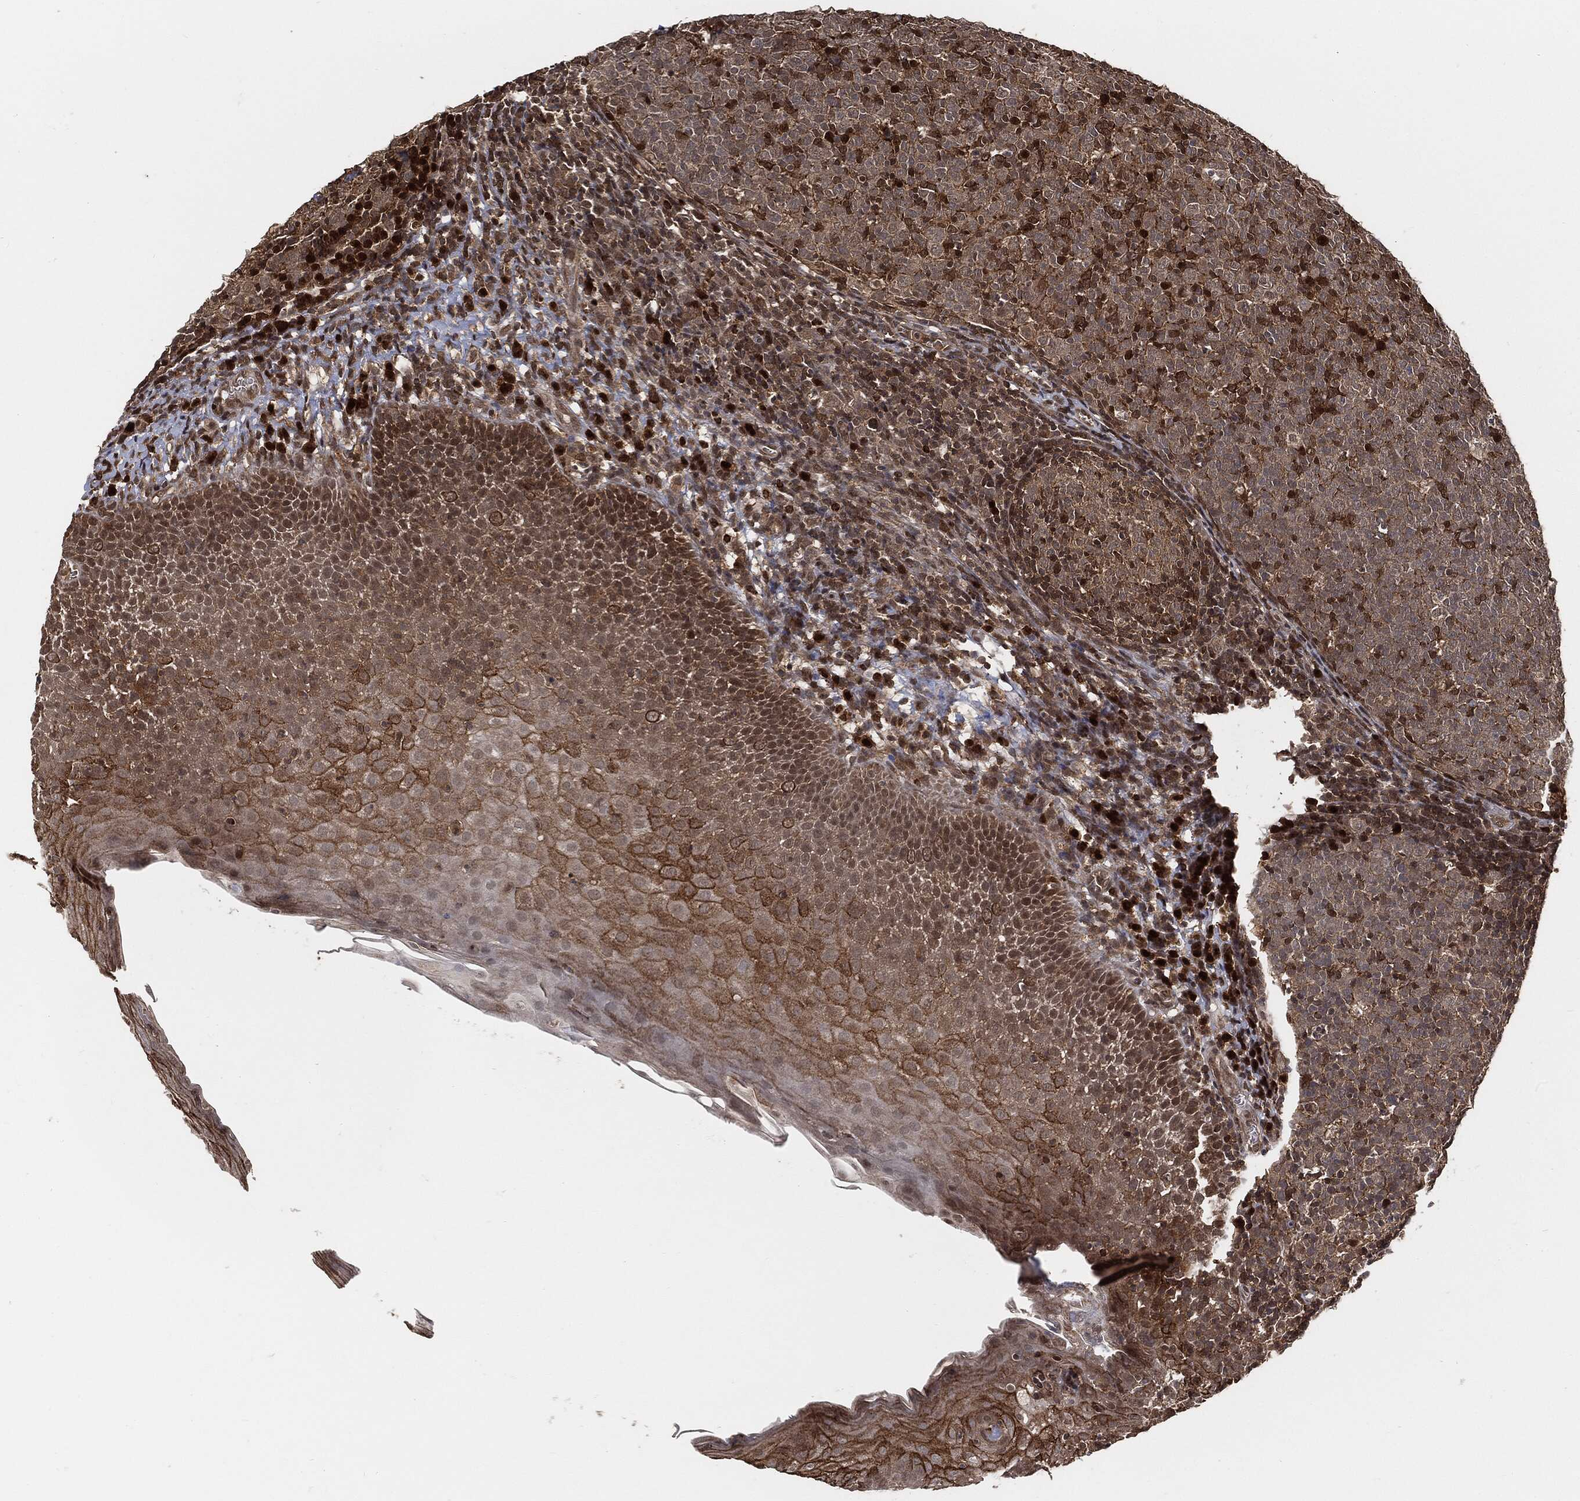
{"staining": {"intensity": "strong", "quantity": "<25%", "location": "cytoplasmic/membranous,nuclear"}, "tissue": "tonsil", "cell_type": "Germinal center cells", "image_type": "normal", "snomed": [{"axis": "morphology", "description": "Normal tissue, NOS"}, {"axis": "topography", "description": "Tonsil"}], "caption": "This image demonstrates normal tonsil stained with immunohistochemistry to label a protein in brown. The cytoplasmic/membranous,nuclear of germinal center cells show strong positivity for the protein. Nuclei are counter-stained blue.", "gene": "CUTA", "patient": {"sex": "female", "age": 5}}